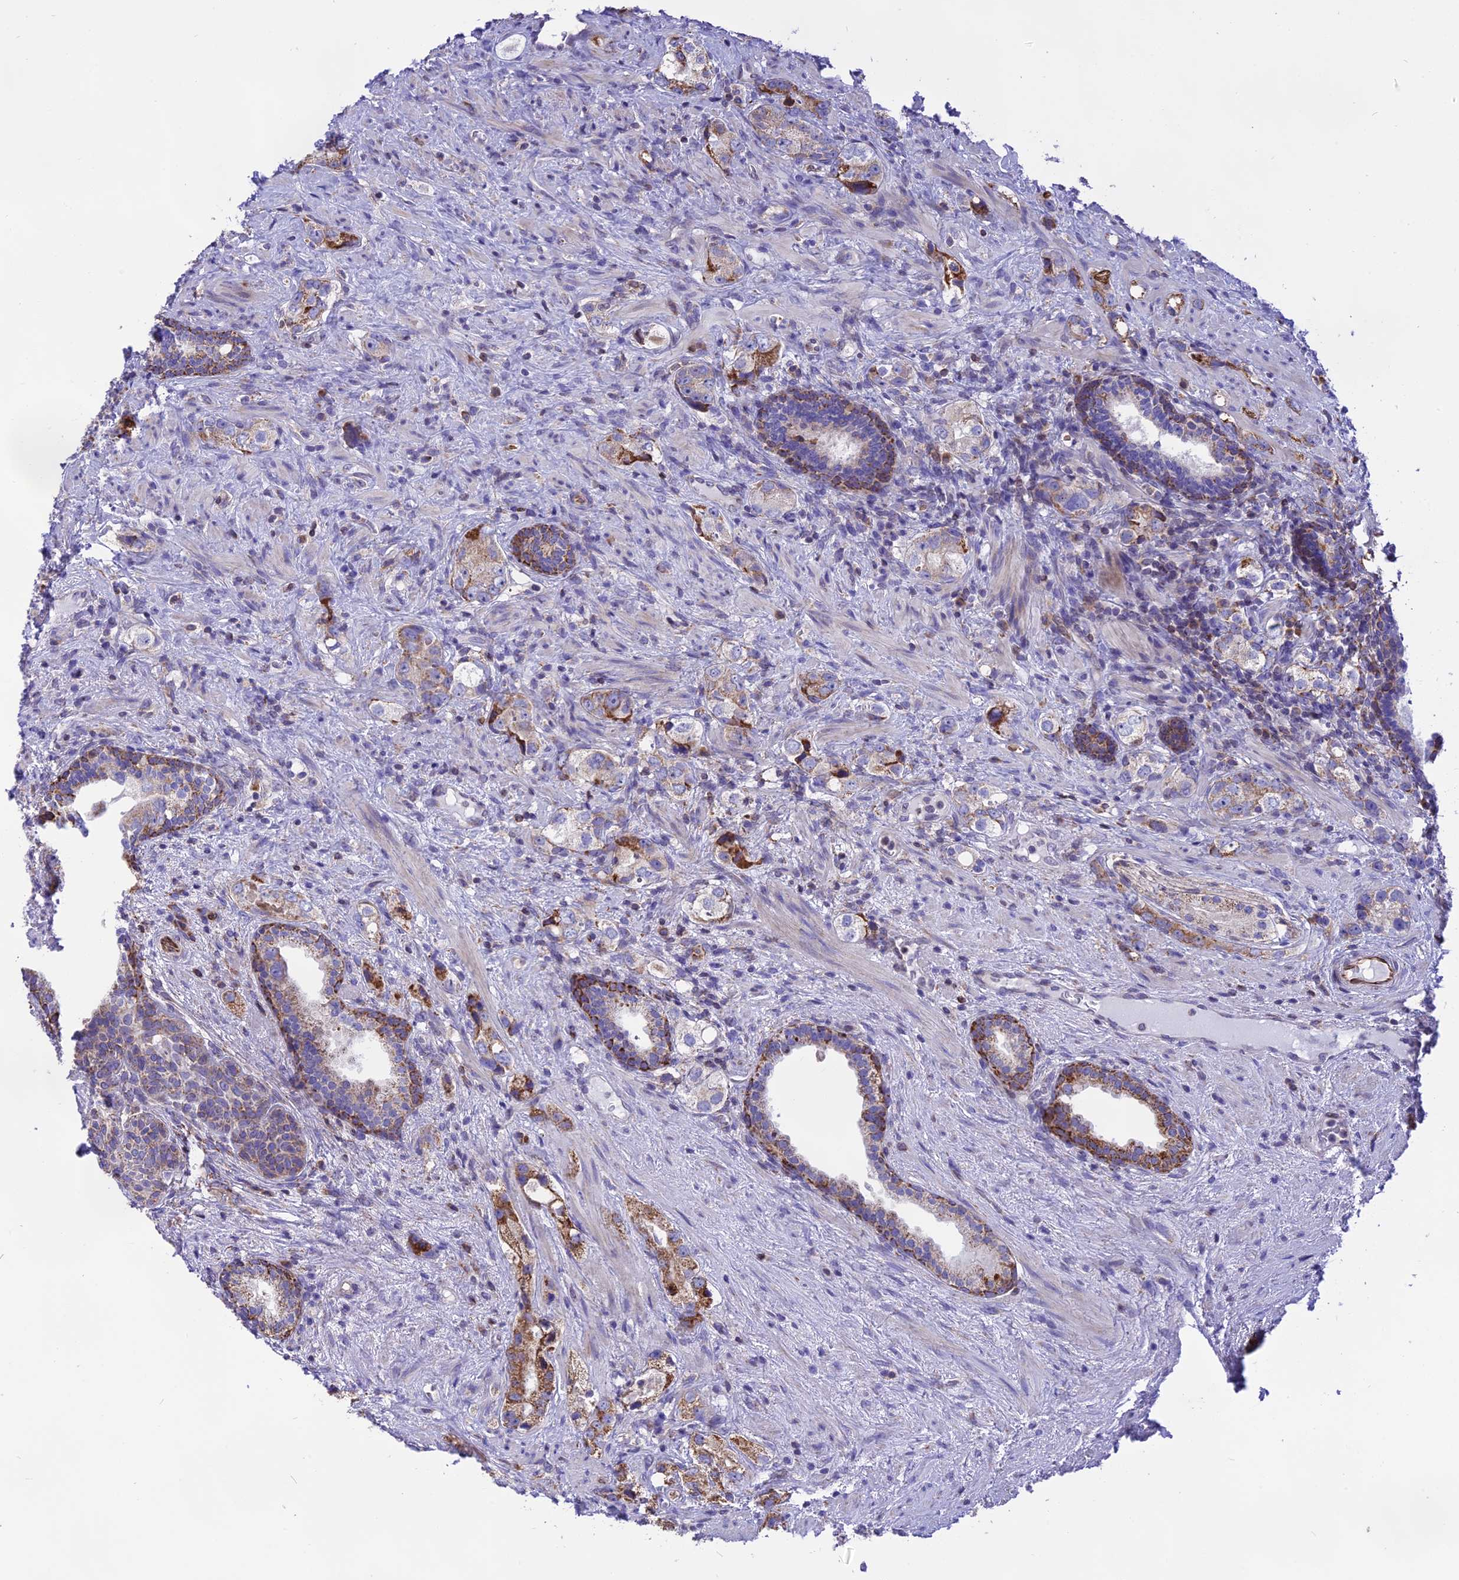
{"staining": {"intensity": "moderate", "quantity": "<25%", "location": "cytoplasmic/membranous"}, "tissue": "prostate cancer", "cell_type": "Tumor cells", "image_type": "cancer", "snomed": [{"axis": "morphology", "description": "Adenocarcinoma, High grade"}, {"axis": "topography", "description": "Prostate"}], "caption": "Immunohistochemical staining of prostate cancer (high-grade adenocarcinoma) displays low levels of moderate cytoplasmic/membranous protein positivity in about <25% of tumor cells.", "gene": "DOC2B", "patient": {"sex": "male", "age": 63}}